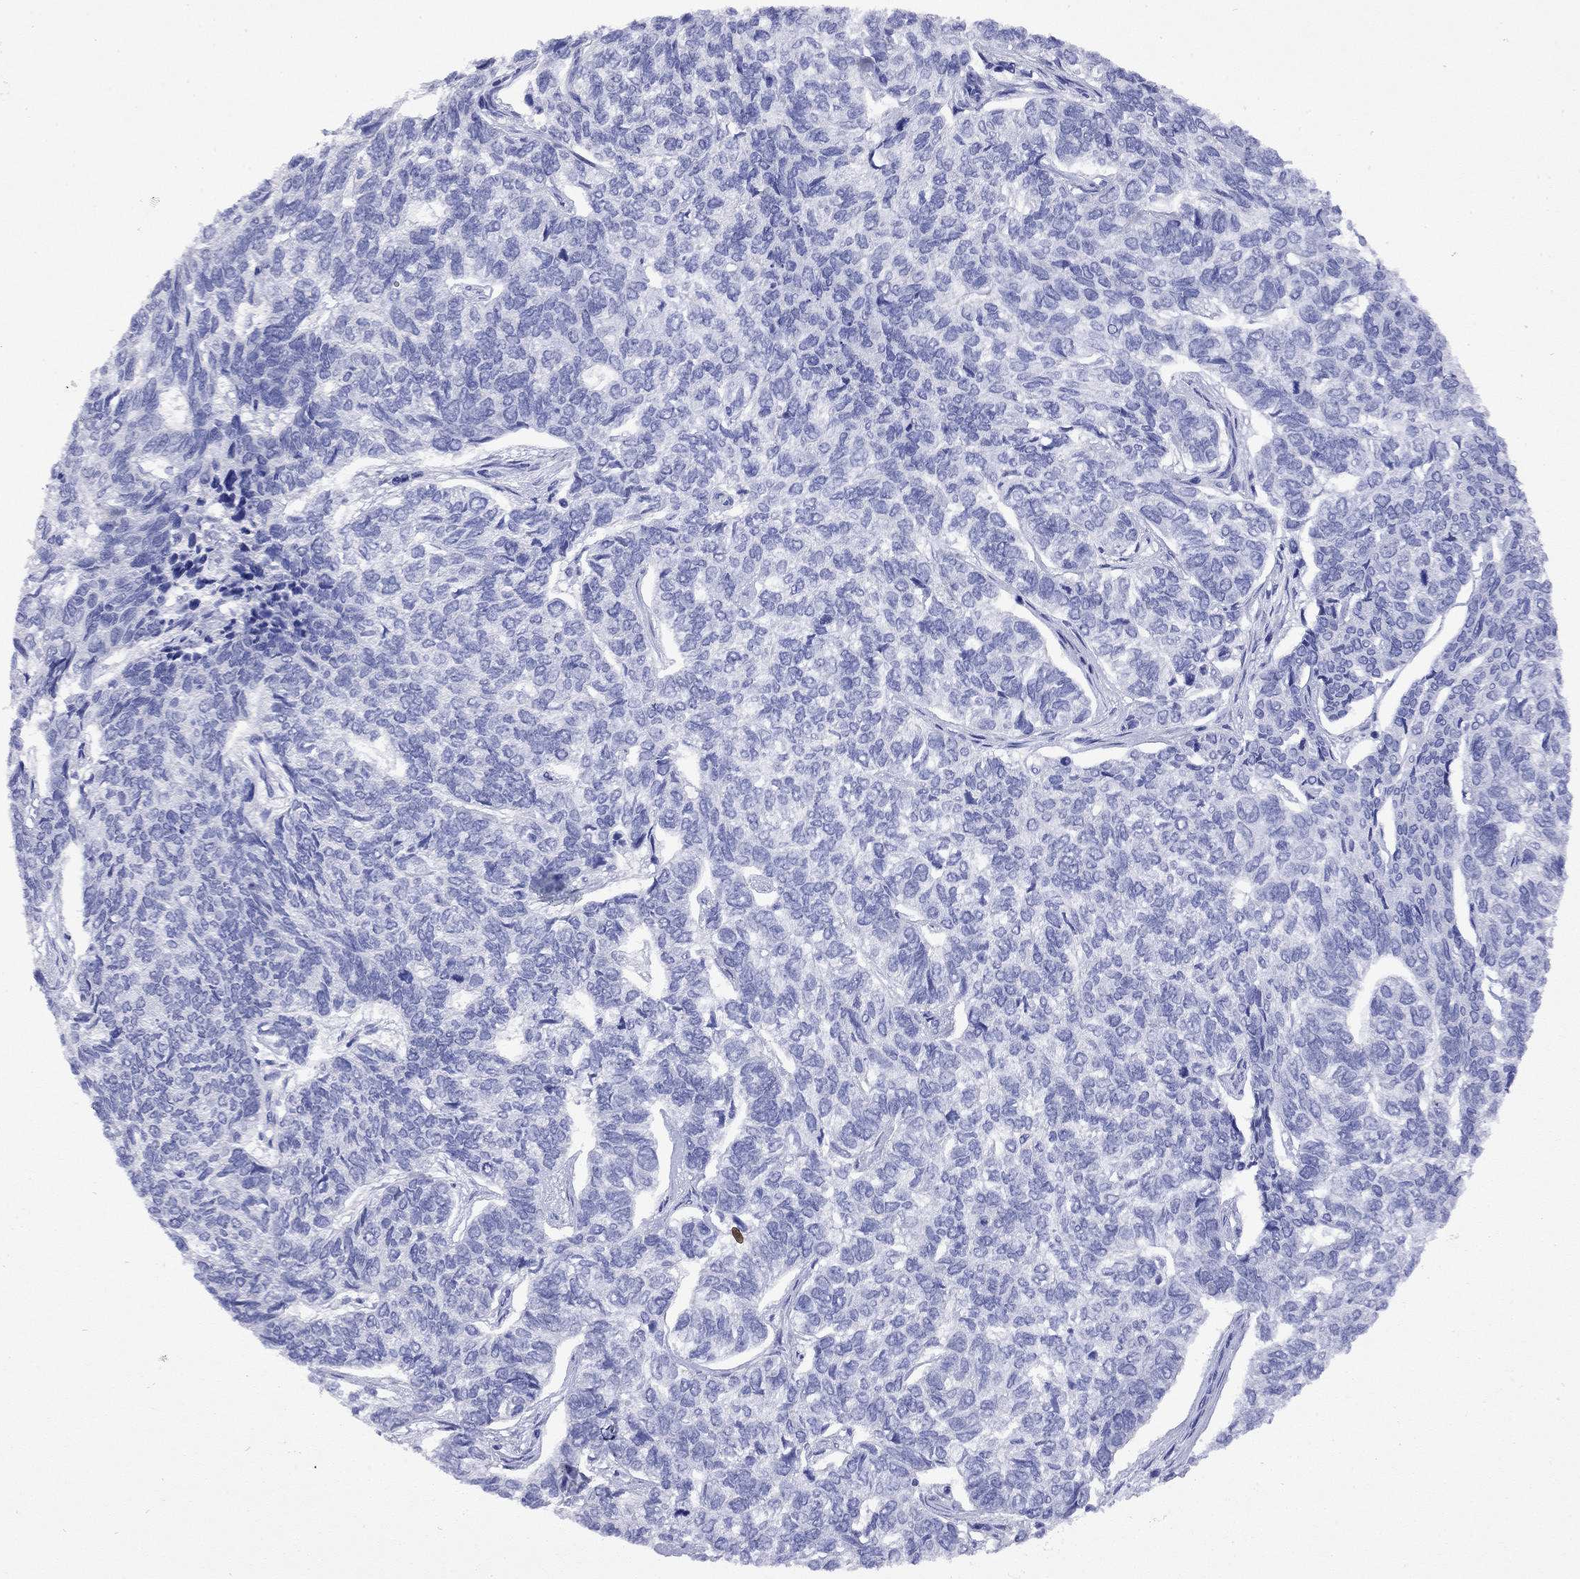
{"staining": {"intensity": "negative", "quantity": "none", "location": "none"}, "tissue": "skin cancer", "cell_type": "Tumor cells", "image_type": "cancer", "snomed": [{"axis": "morphology", "description": "Basal cell carcinoma"}, {"axis": "topography", "description": "Skin"}], "caption": "There is no significant expression in tumor cells of basal cell carcinoma (skin).", "gene": "FIGLA", "patient": {"sex": "female", "age": 65}}